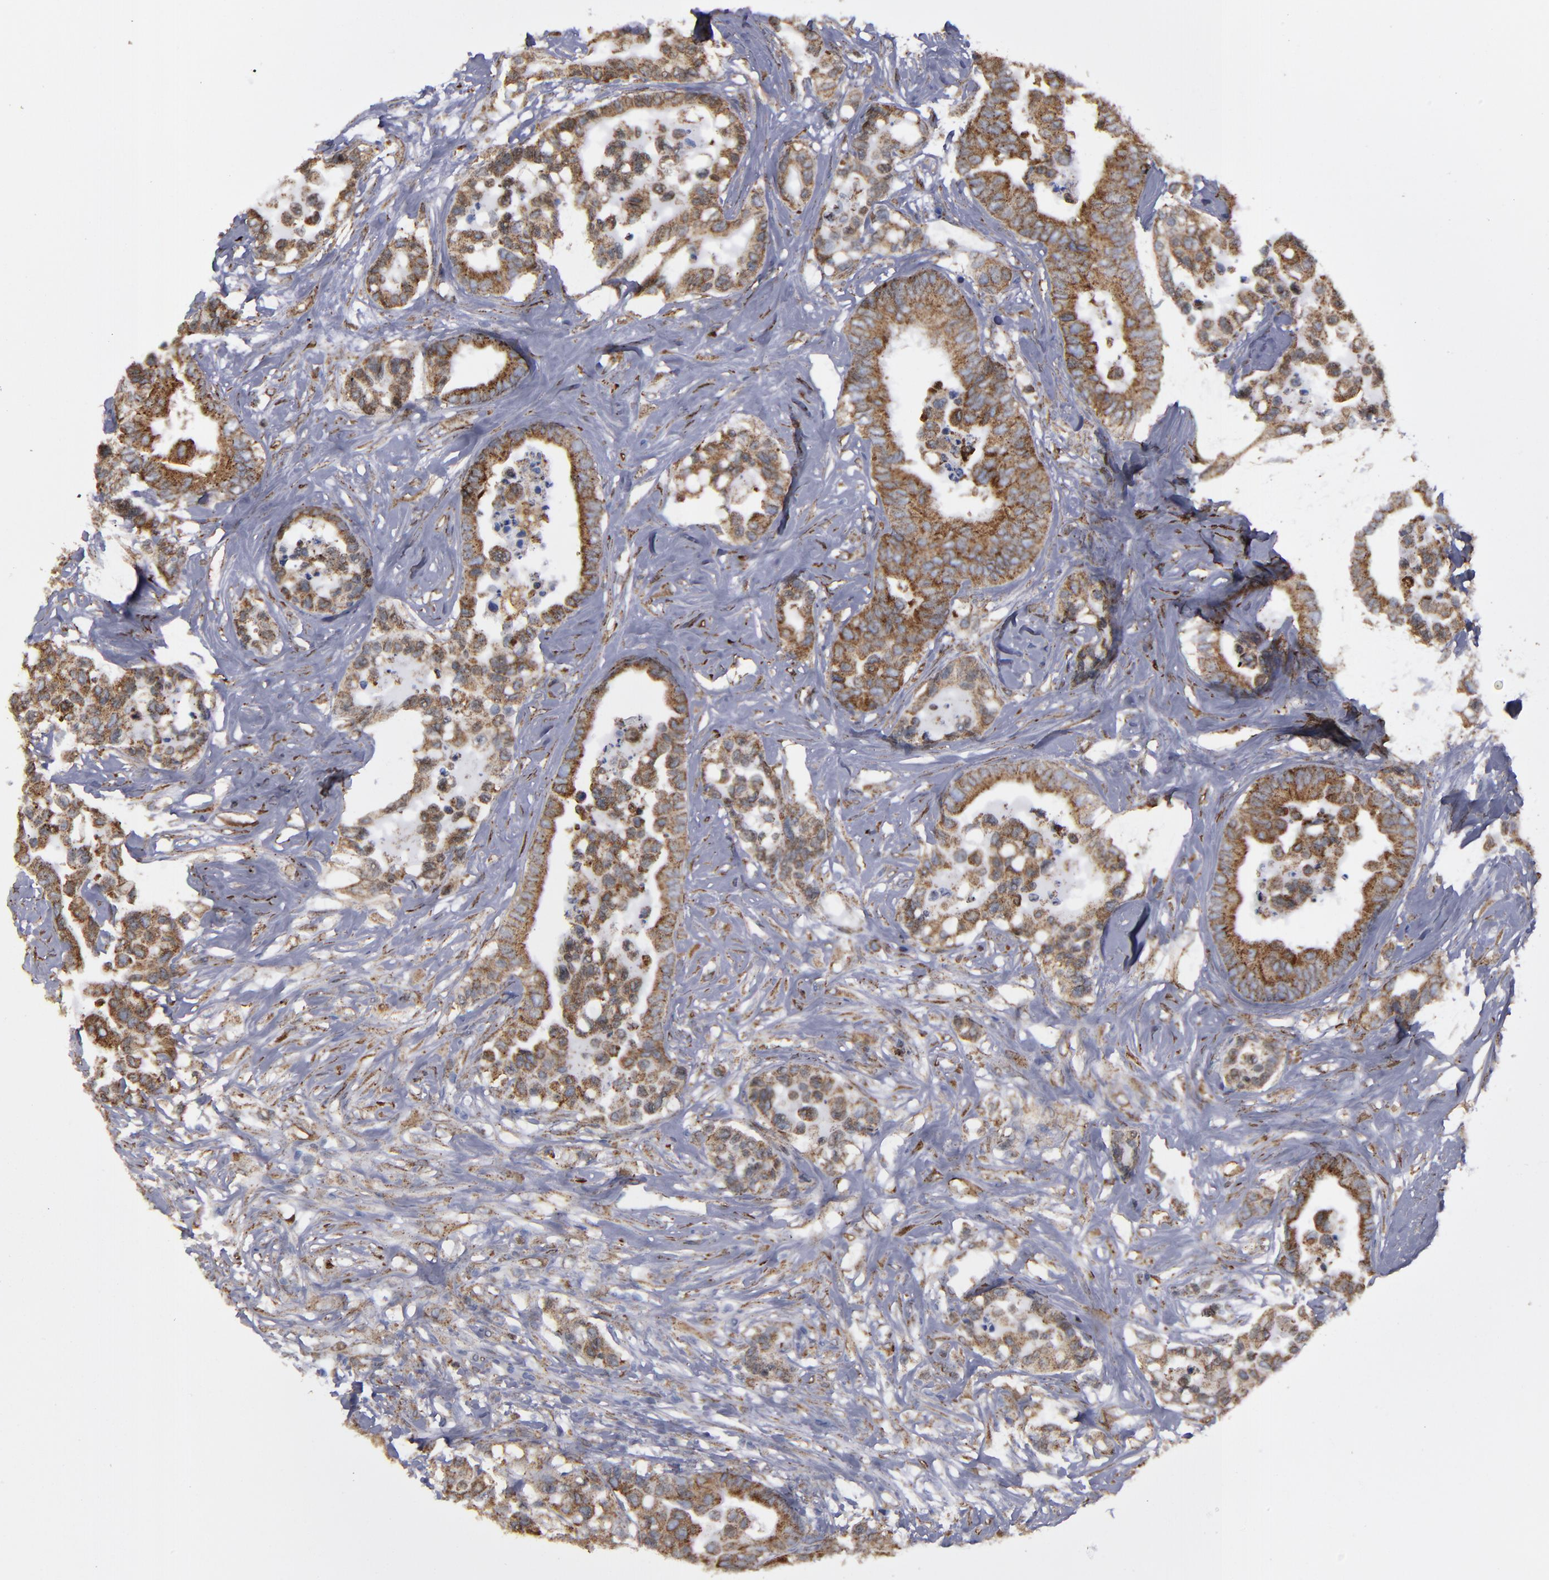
{"staining": {"intensity": "moderate", "quantity": ">75%", "location": "cytoplasmic/membranous"}, "tissue": "colorectal cancer", "cell_type": "Tumor cells", "image_type": "cancer", "snomed": [{"axis": "morphology", "description": "Adenocarcinoma, NOS"}, {"axis": "topography", "description": "Colon"}], "caption": "Immunohistochemical staining of colorectal cancer displays medium levels of moderate cytoplasmic/membranous expression in about >75% of tumor cells.", "gene": "ERLIN2", "patient": {"sex": "male", "age": 82}}